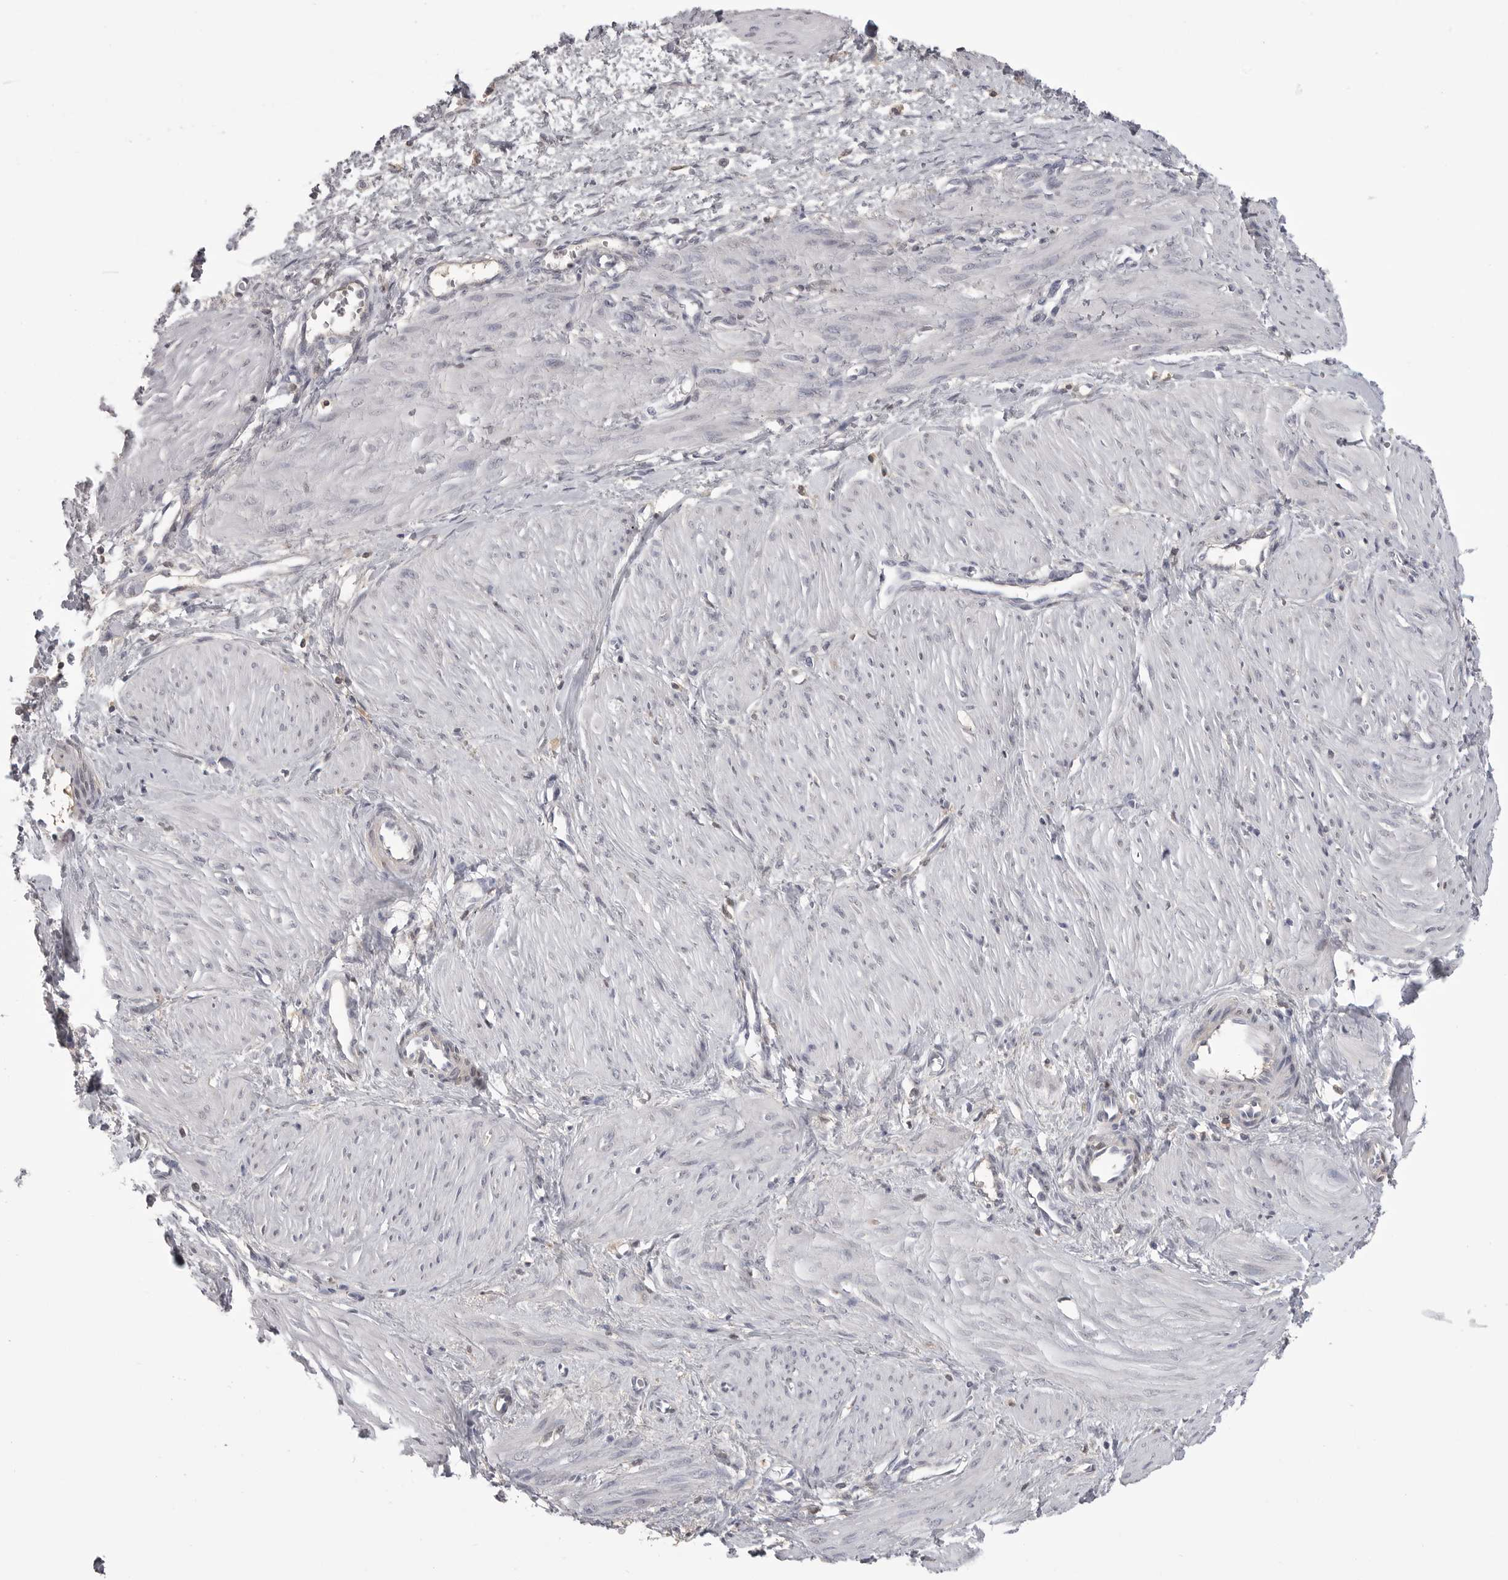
{"staining": {"intensity": "negative", "quantity": "none", "location": "none"}, "tissue": "smooth muscle", "cell_type": "Smooth muscle cells", "image_type": "normal", "snomed": [{"axis": "morphology", "description": "Normal tissue, NOS"}, {"axis": "topography", "description": "Endometrium"}], "caption": "IHC photomicrograph of benign human smooth muscle stained for a protein (brown), which demonstrates no positivity in smooth muscle cells. (DAB (3,3'-diaminobenzidine) IHC with hematoxylin counter stain).", "gene": "FKBP2", "patient": {"sex": "female", "age": 33}}